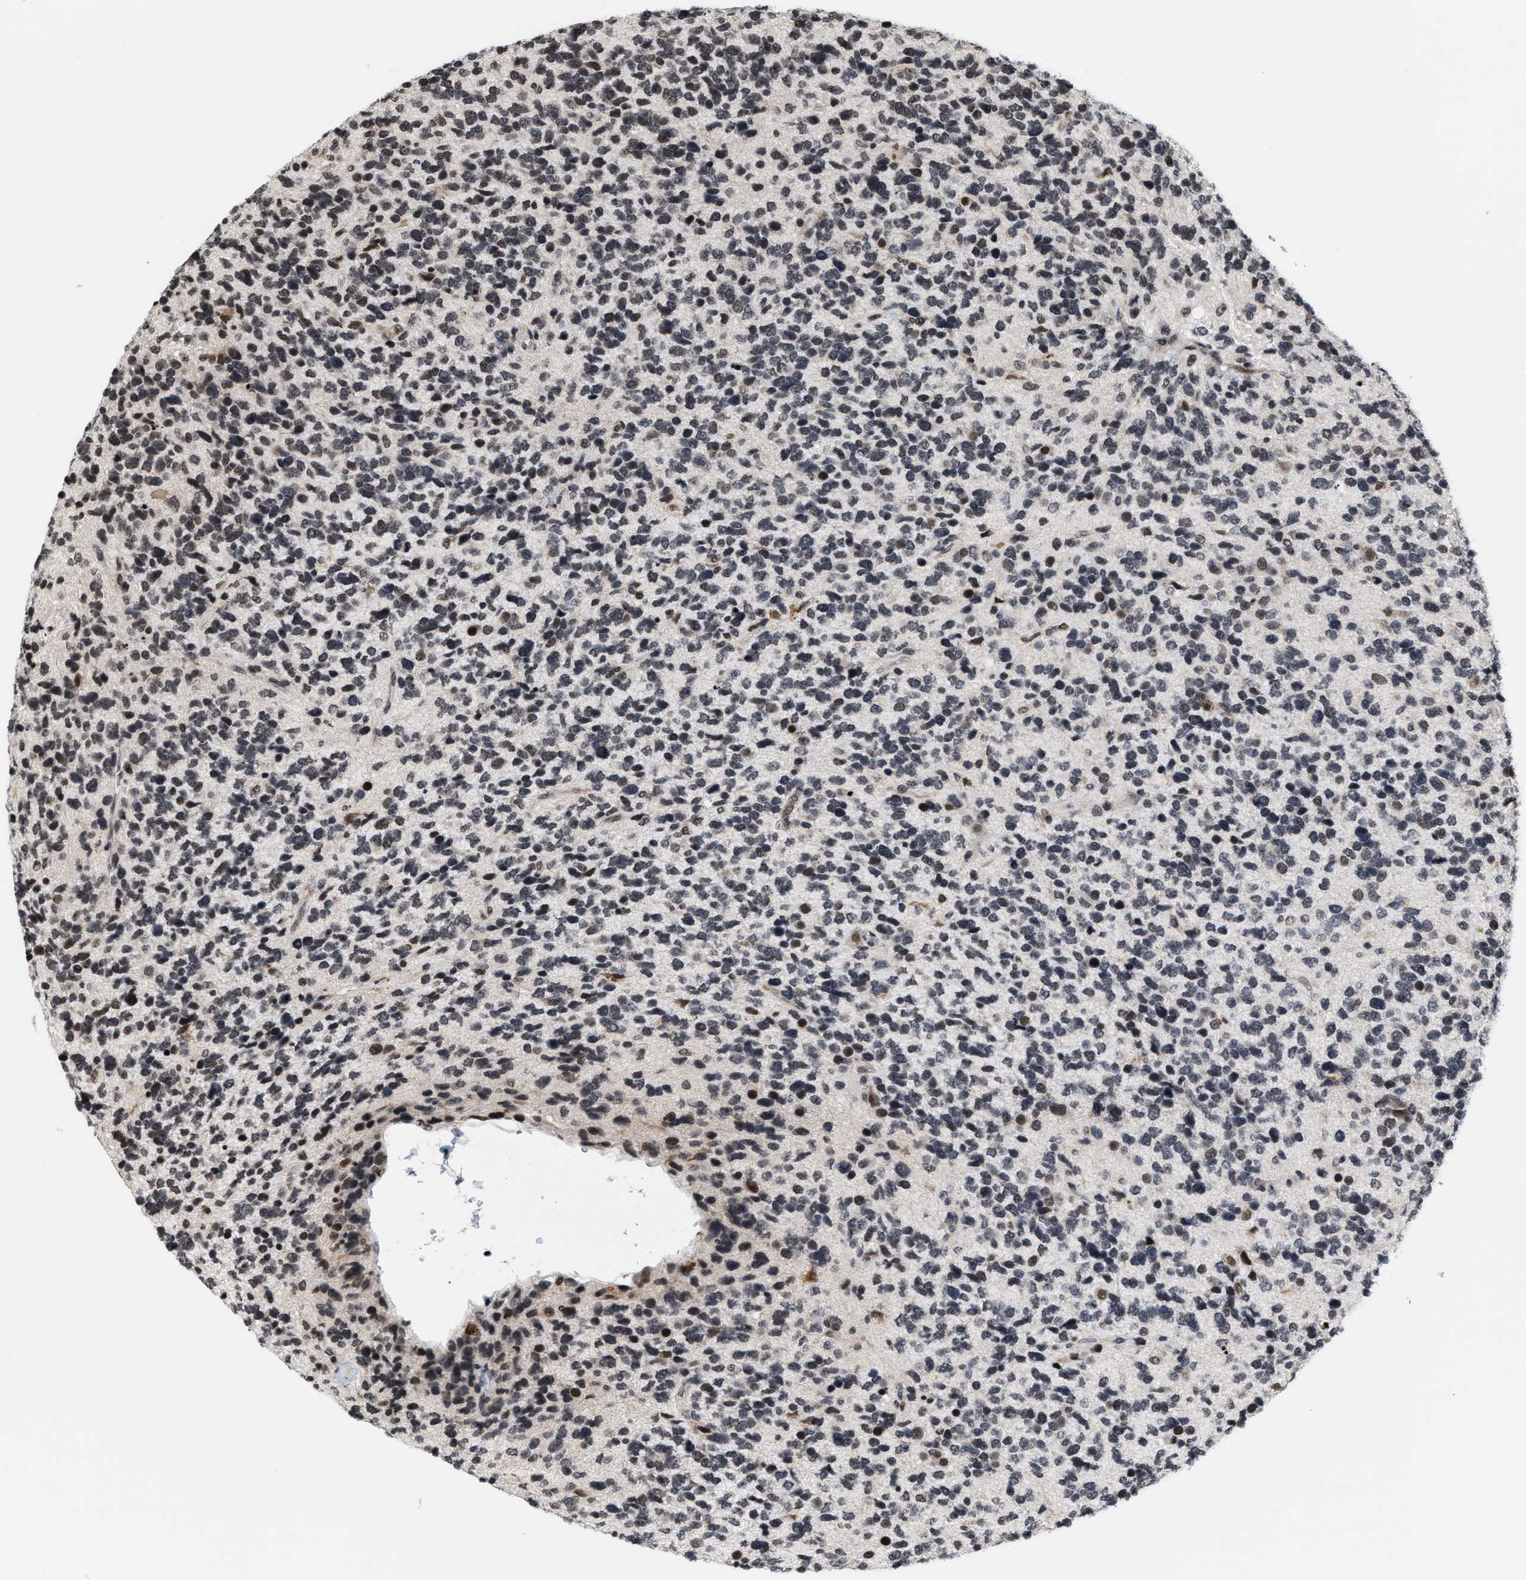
{"staining": {"intensity": "weak", "quantity": "25%-75%", "location": "nuclear"}, "tissue": "glioma", "cell_type": "Tumor cells", "image_type": "cancer", "snomed": [{"axis": "morphology", "description": "Glioma, malignant, High grade"}, {"axis": "topography", "description": "Brain"}], "caption": "This is an image of IHC staining of glioma, which shows weak expression in the nuclear of tumor cells.", "gene": "ANKRD6", "patient": {"sex": "female", "age": 58}}